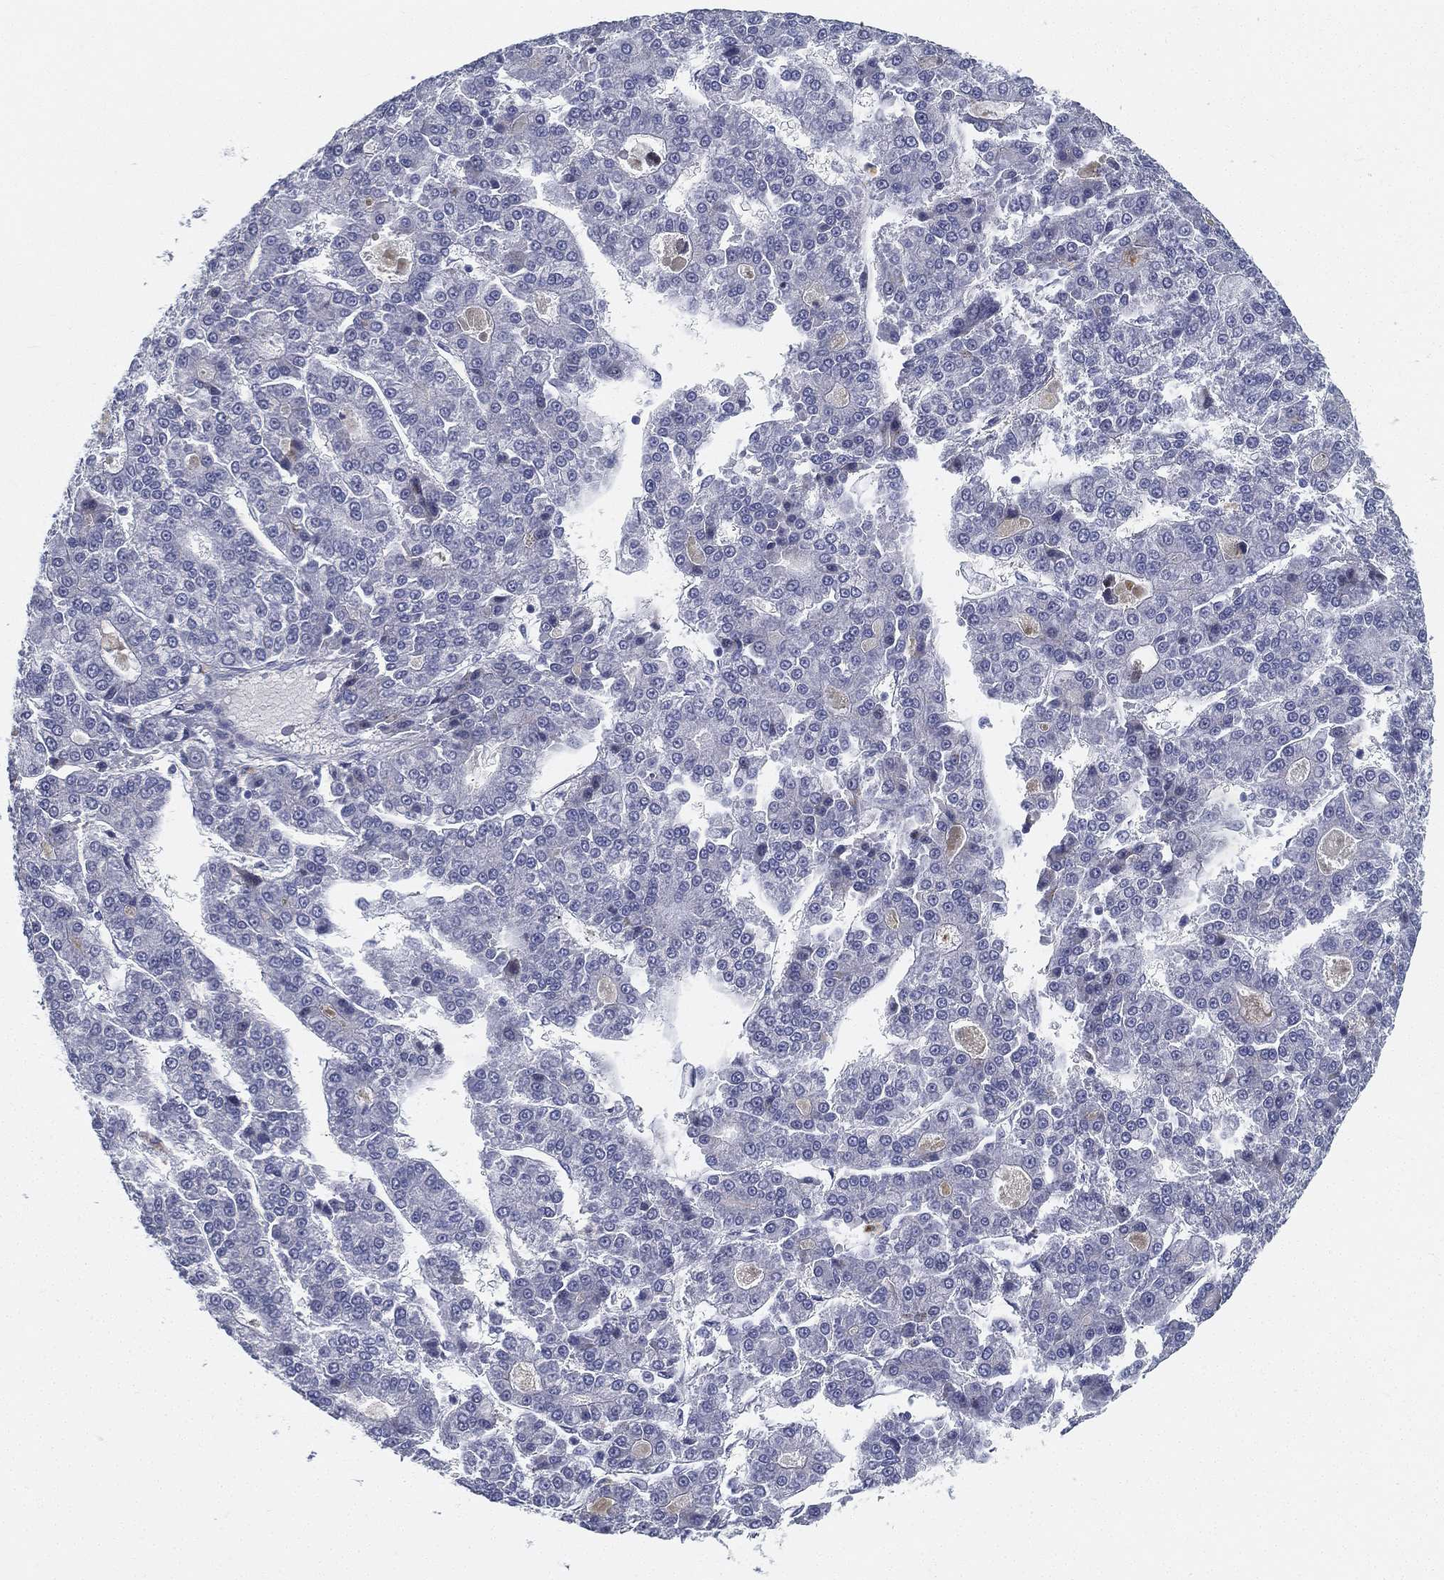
{"staining": {"intensity": "negative", "quantity": "none", "location": "none"}, "tissue": "liver cancer", "cell_type": "Tumor cells", "image_type": "cancer", "snomed": [{"axis": "morphology", "description": "Carcinoma, Hepatocellular, NOS"}, {"axis": "topography", "description": "Liver"}], "caption": "This is an immunohistochemistry (IHC) image of human liver cancer. There is no positivity in tumor cells.", "gene": "SPPL2C", "patient": {"sex": "male", "age": 70}}